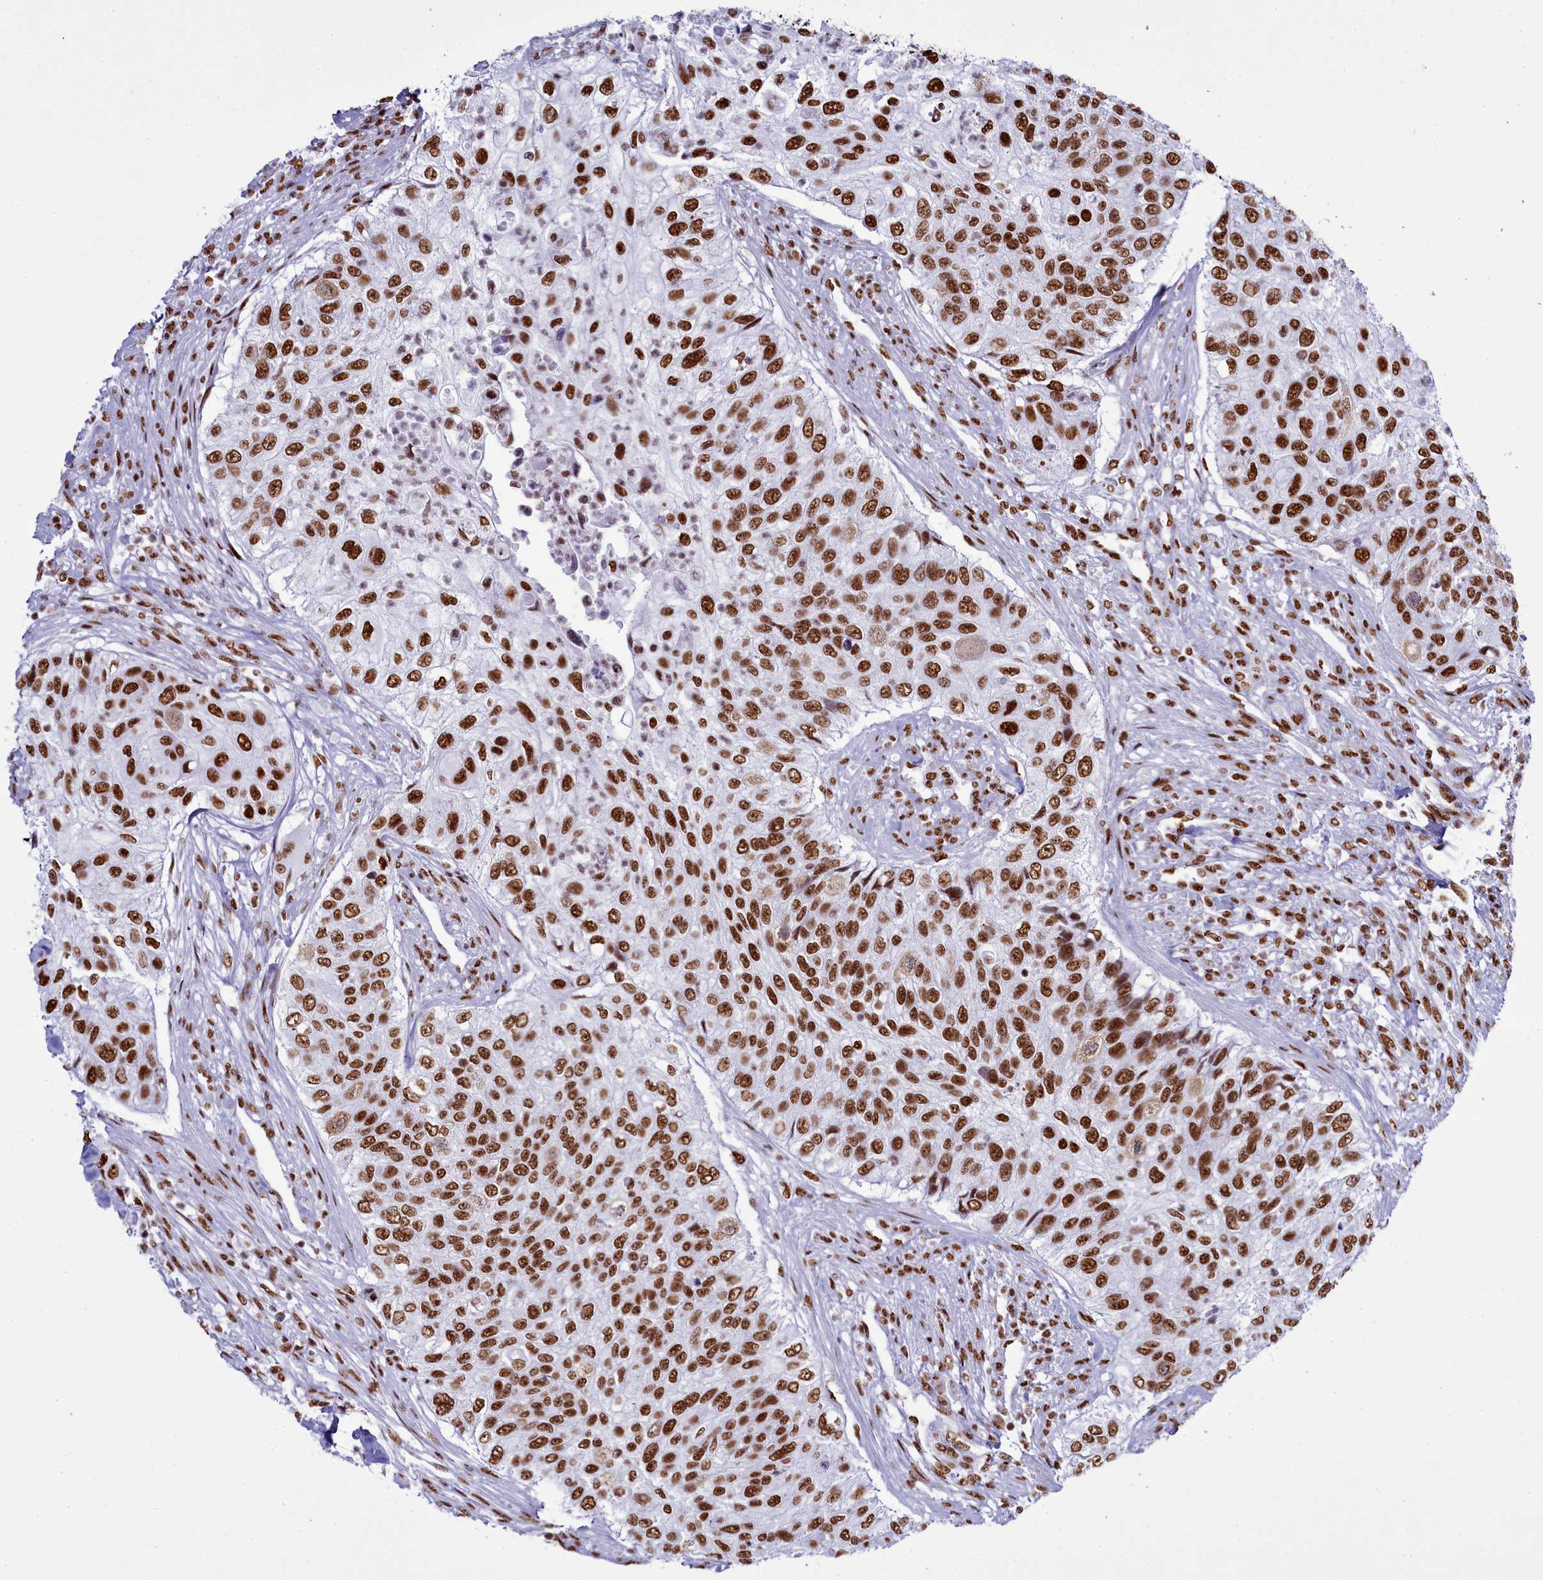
{"staining": {"intensity": "strong", "quantity": ">75%", "location": "nuclear"}, "tissue": "urothelial cancer", "cell_type": "Tumor cells", "image_type": "cancer", "snomed": [{"axis": "morphology", "description": "Urothelial carcinoma, High grade"}, {"axis": "topography", "description": "Urinary bladder"}], "caption": "Urothelial carcinoma (high-grade) stained for a protein exhibits strong nuclear positivity in tumor cells. (DAB (3,3'-diaminobenzidine) IHC with brightfield microscopy, high magnification).", "gene": "RALY", "patient": {"sex": "female", "age": 60}}